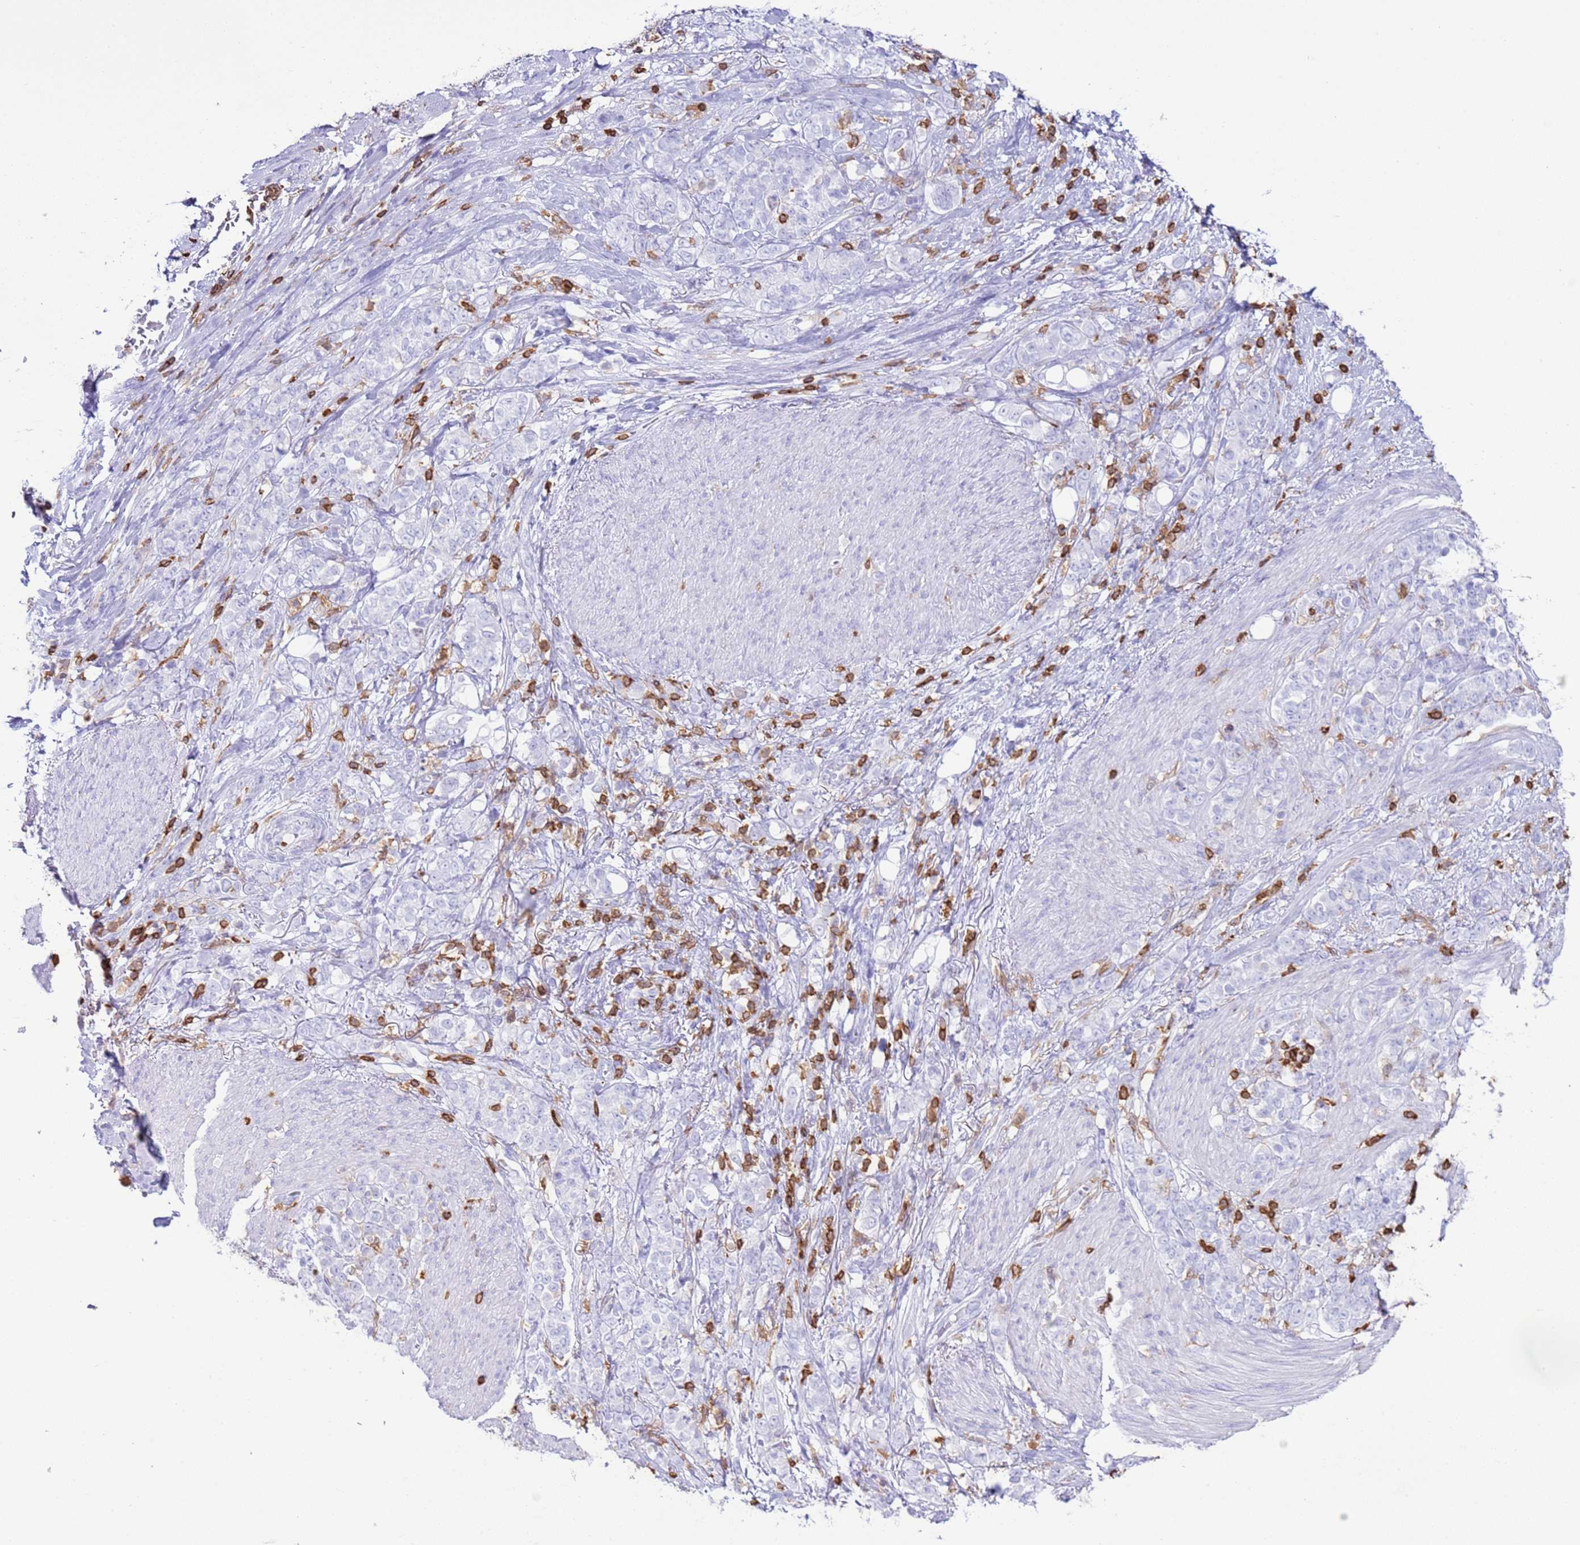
{"staining": {"intensity": "negative", "quantity": "none", "location": "none"}, "tissue": "stomach cancer", "cell_type": "Tumor cells", "image_type": "cancer", "snomed": [{"axis": "morphology", "description": "Adenocarcinoma, NOS"}, {"axis": "topography", "description": "Stomach"}], "caption": "The photomicrograph displays no staining of tumor cells in stomach cancer (adenocarcinoma).", "gene": "IRF5", "patient": {"sex": "female", "age": 79}}